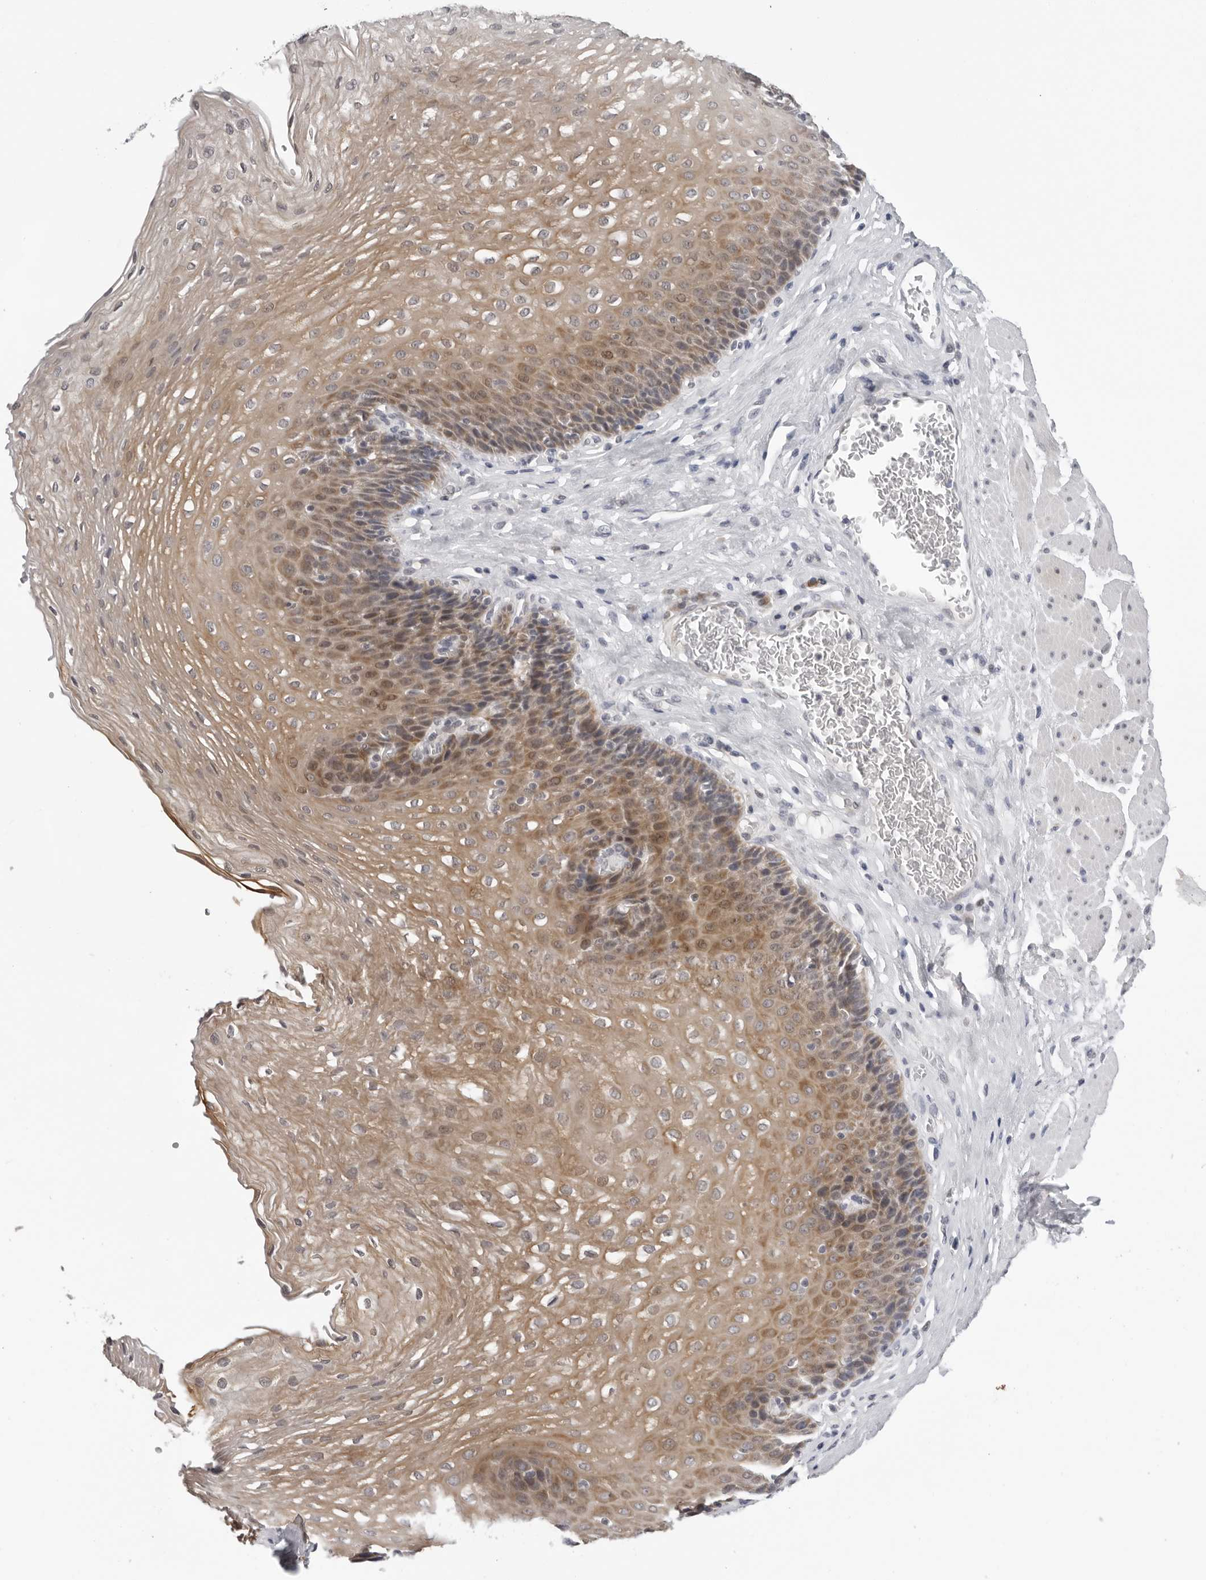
{"staining": {"intensity": "moderate", "quantity": ">75%", "location": "cytoplasmic/membranous"}, "tissue": "esophagus", "cell_type": "Squamous epithelial cells", "image_type": "normal", "snomed": [{"axis": "morphology", "description": "Normal tissue, NOS"}, {"axis": "topography", "description": "Esophagus"}], "caption": "DAB immunohistochemical staining of normal human esophagus exhibits moderate cytoplasmic/membranous protein positivity in approximately >75% of squamous epithelial cells.", "gene": "CPT2", "patient": {"sex": "female", "age": 66}}